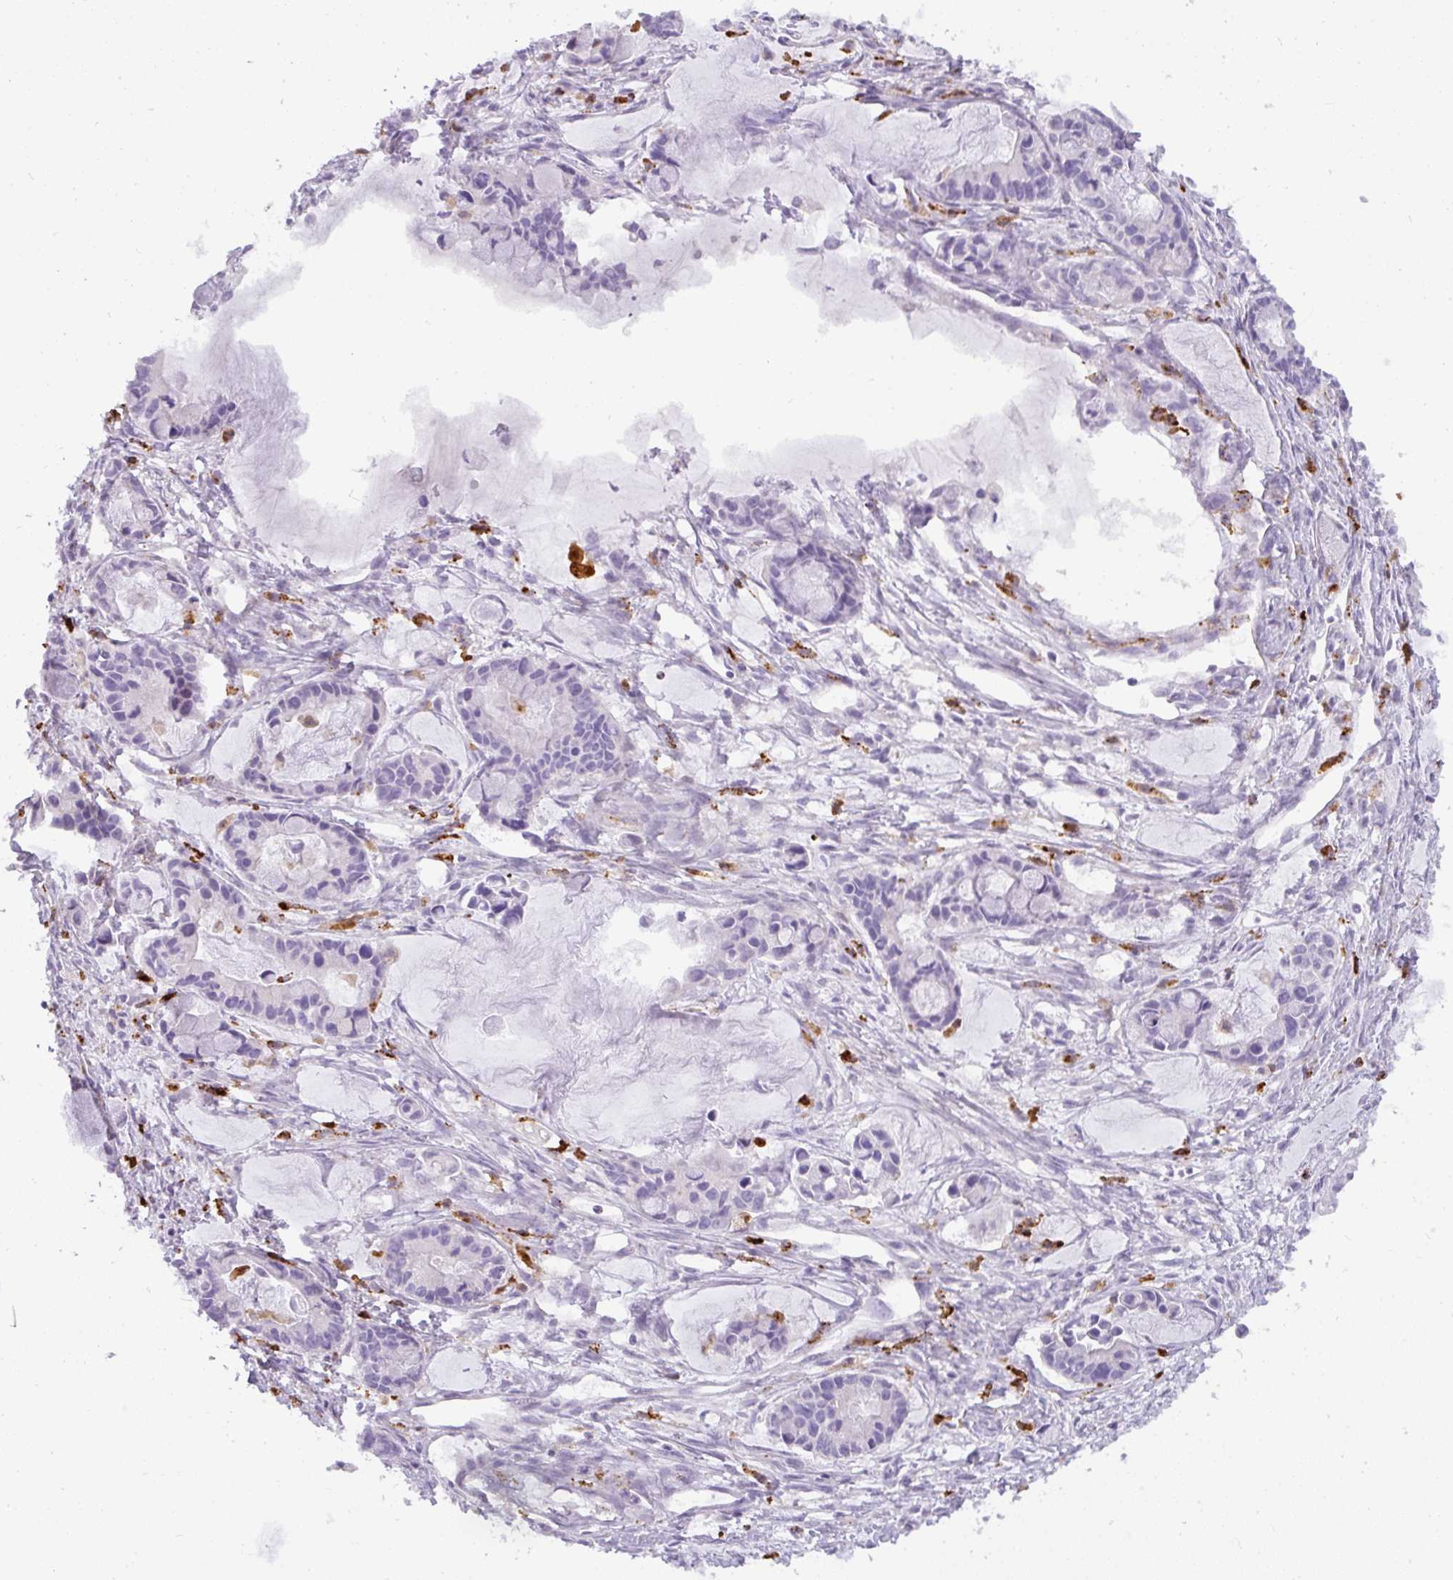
{"staining": {"intensity": "negative", "quantity": "none", "location": "none"}, "tissue": "ovarian cancer", "cell_type": "Tumor cells", "image_type": "cancer", "snomed": [{"axis": "morphology", "description": "Cystadenocarcinoma, mucinous, NOS"}, {"axis": "topography", "description": "Ovary"}], "caption": "Tumor cells show no significant protein expression in ovarian mucinous cystadenocarcinoma.", "gene": "MMACHC", "patient": {"sex": "female", "age": 63}}